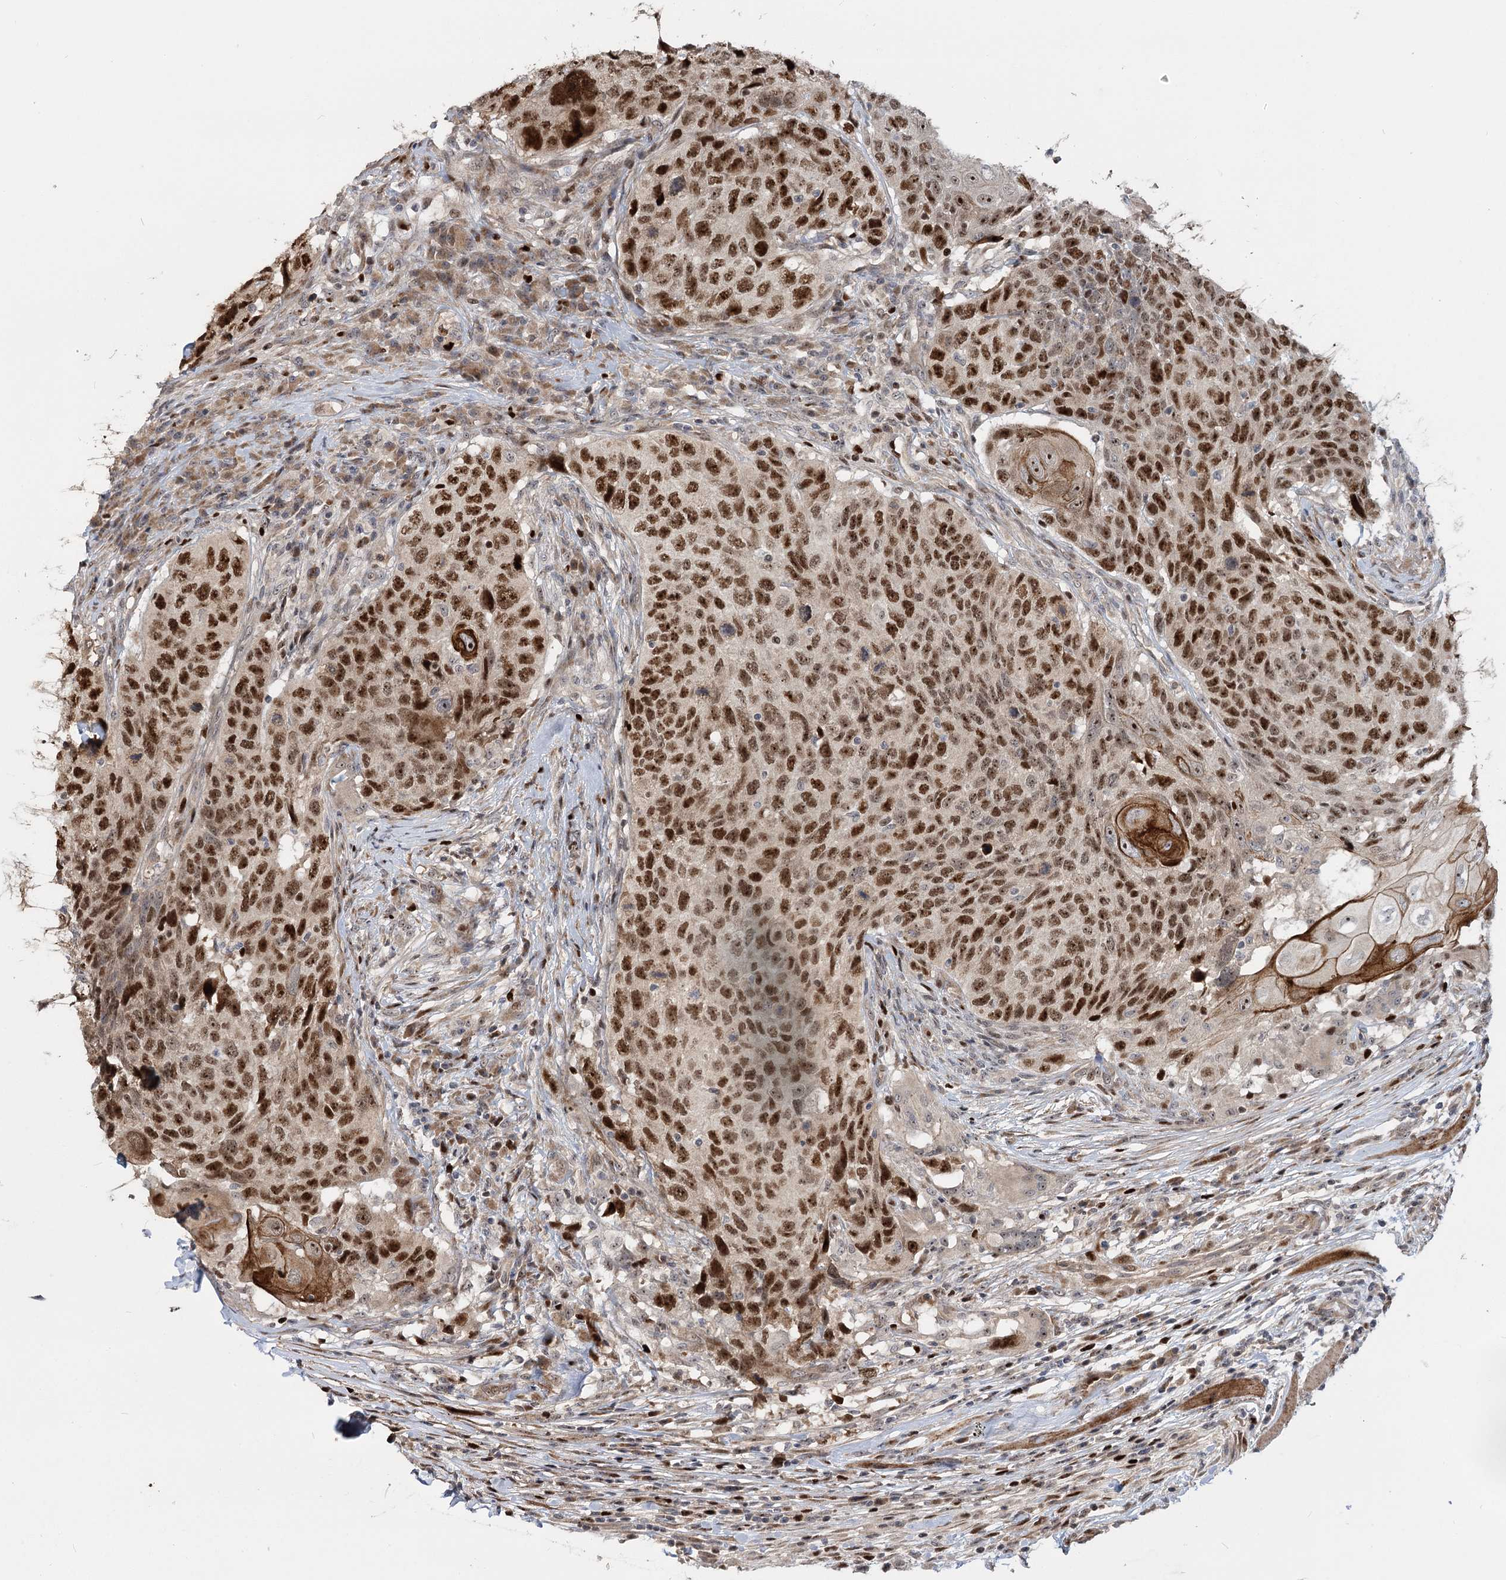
{"staining": {"intensity": "strong", "quantity": ">75%", "location": "nuclear"}, "tissue": "head and neck cancer", "cell_type": "Tumor cells", "image_type": "cancer", "snomed": [{"axis": "morphology", "description": "Squamous cell carcinoma, NOS"}, {"axis": "topography", "description": "Head-Neck"}], "caption": "Protein staining by immunohistochemistry (IHC) exhibits strong nuclear positivity in approximately >75% of tumor cells in head and neck cancer (squamous cell carcinoma).", "gene": "PIK3C2A", "patient": {"sex": "male", "age": 66}}